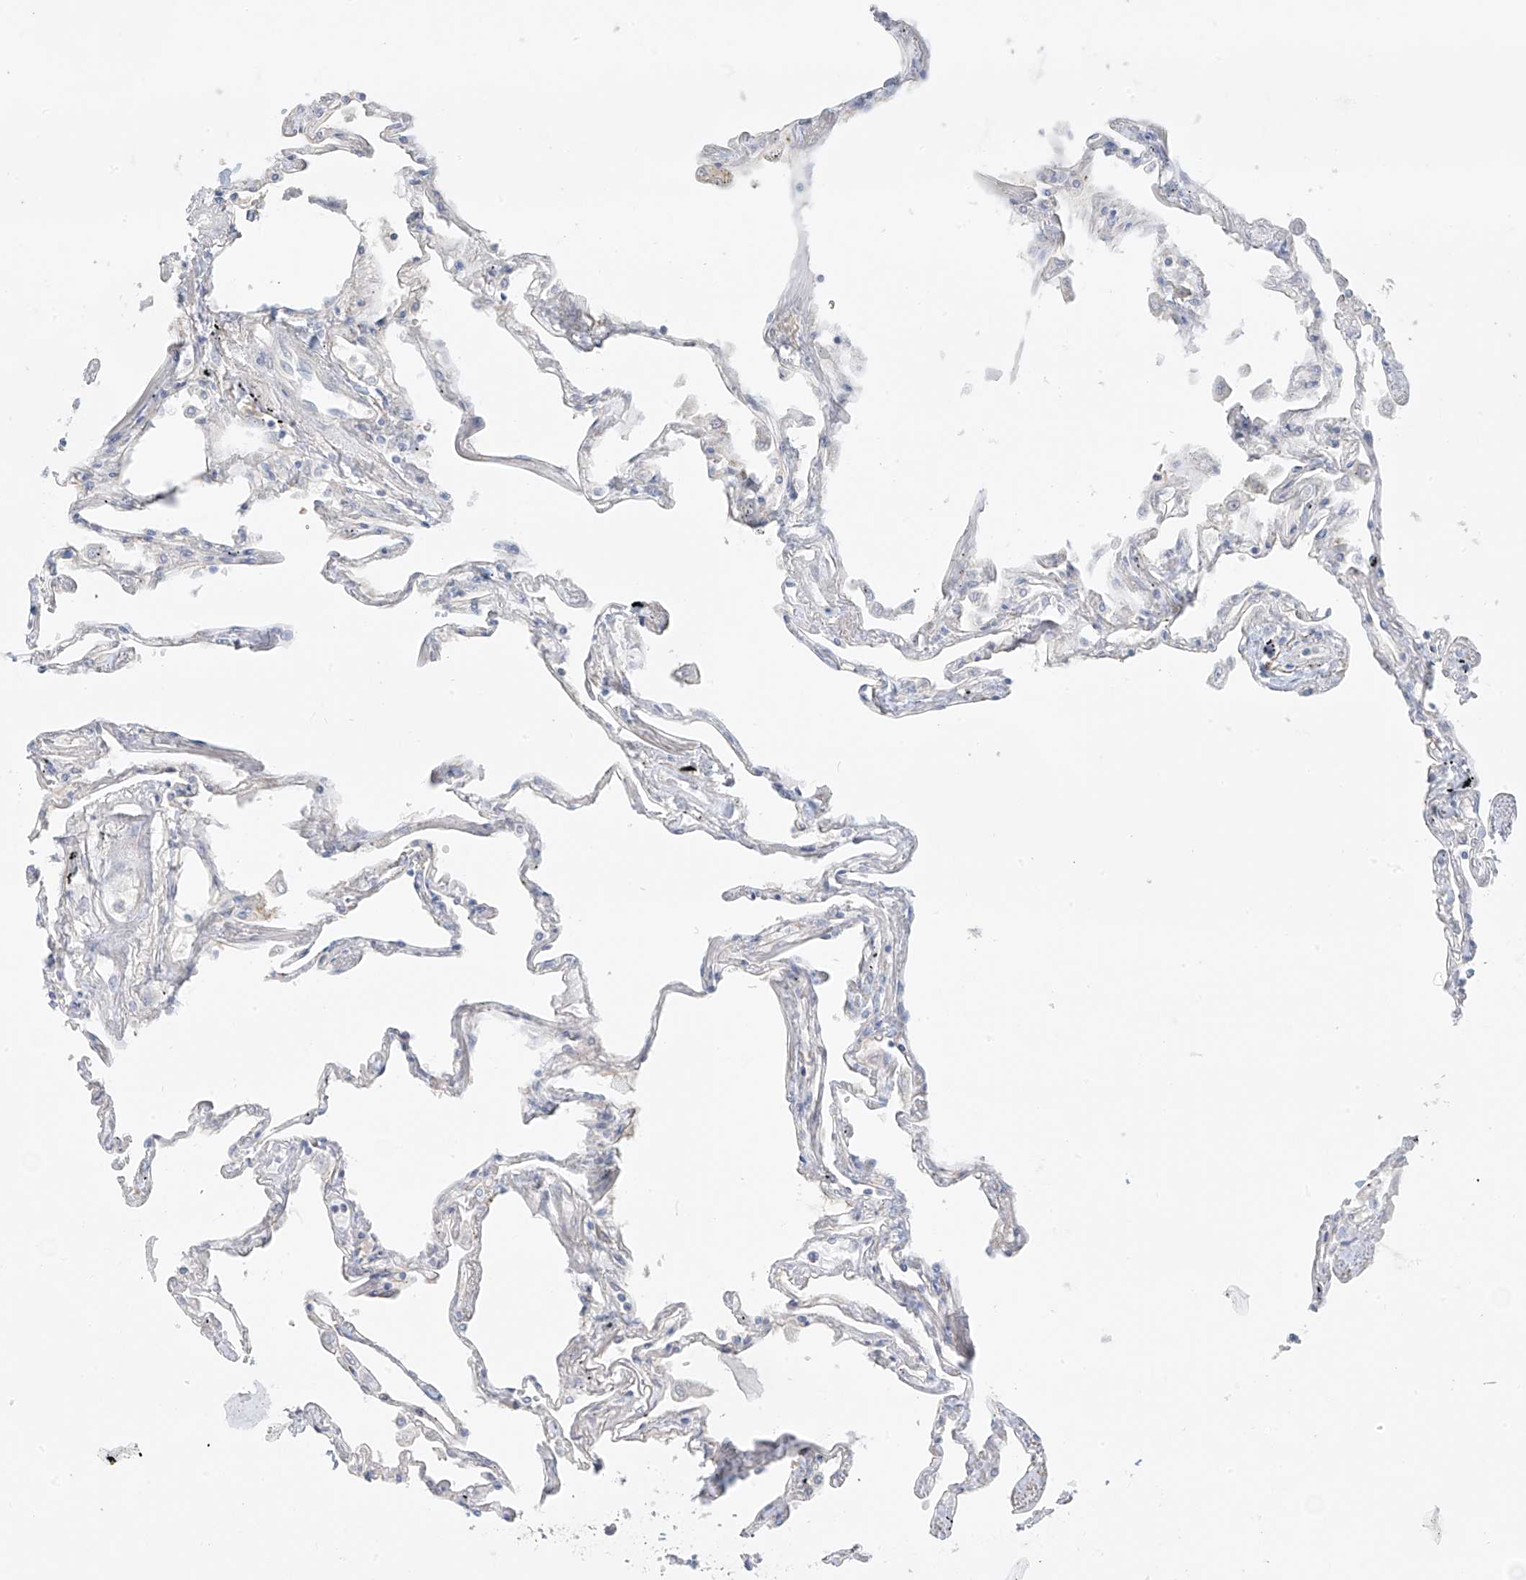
{"staining": {"intensity": "negative", "quantity": "none", "location": "none"}, "tissue": "lung", "cell_type": "Alveolar cells", "image_type": "normal", "snomed": [{"axis": "morphology", "description": "Normal tissue, NOS"}, {"axis": "topography", "description": "Lung"}], "caption": "Immunohistochemistry of benign human lung demonstrates no positivity in alveolar cells.", "gene": "DCDC2", "patient": {"sex": "female", "age": 67}}